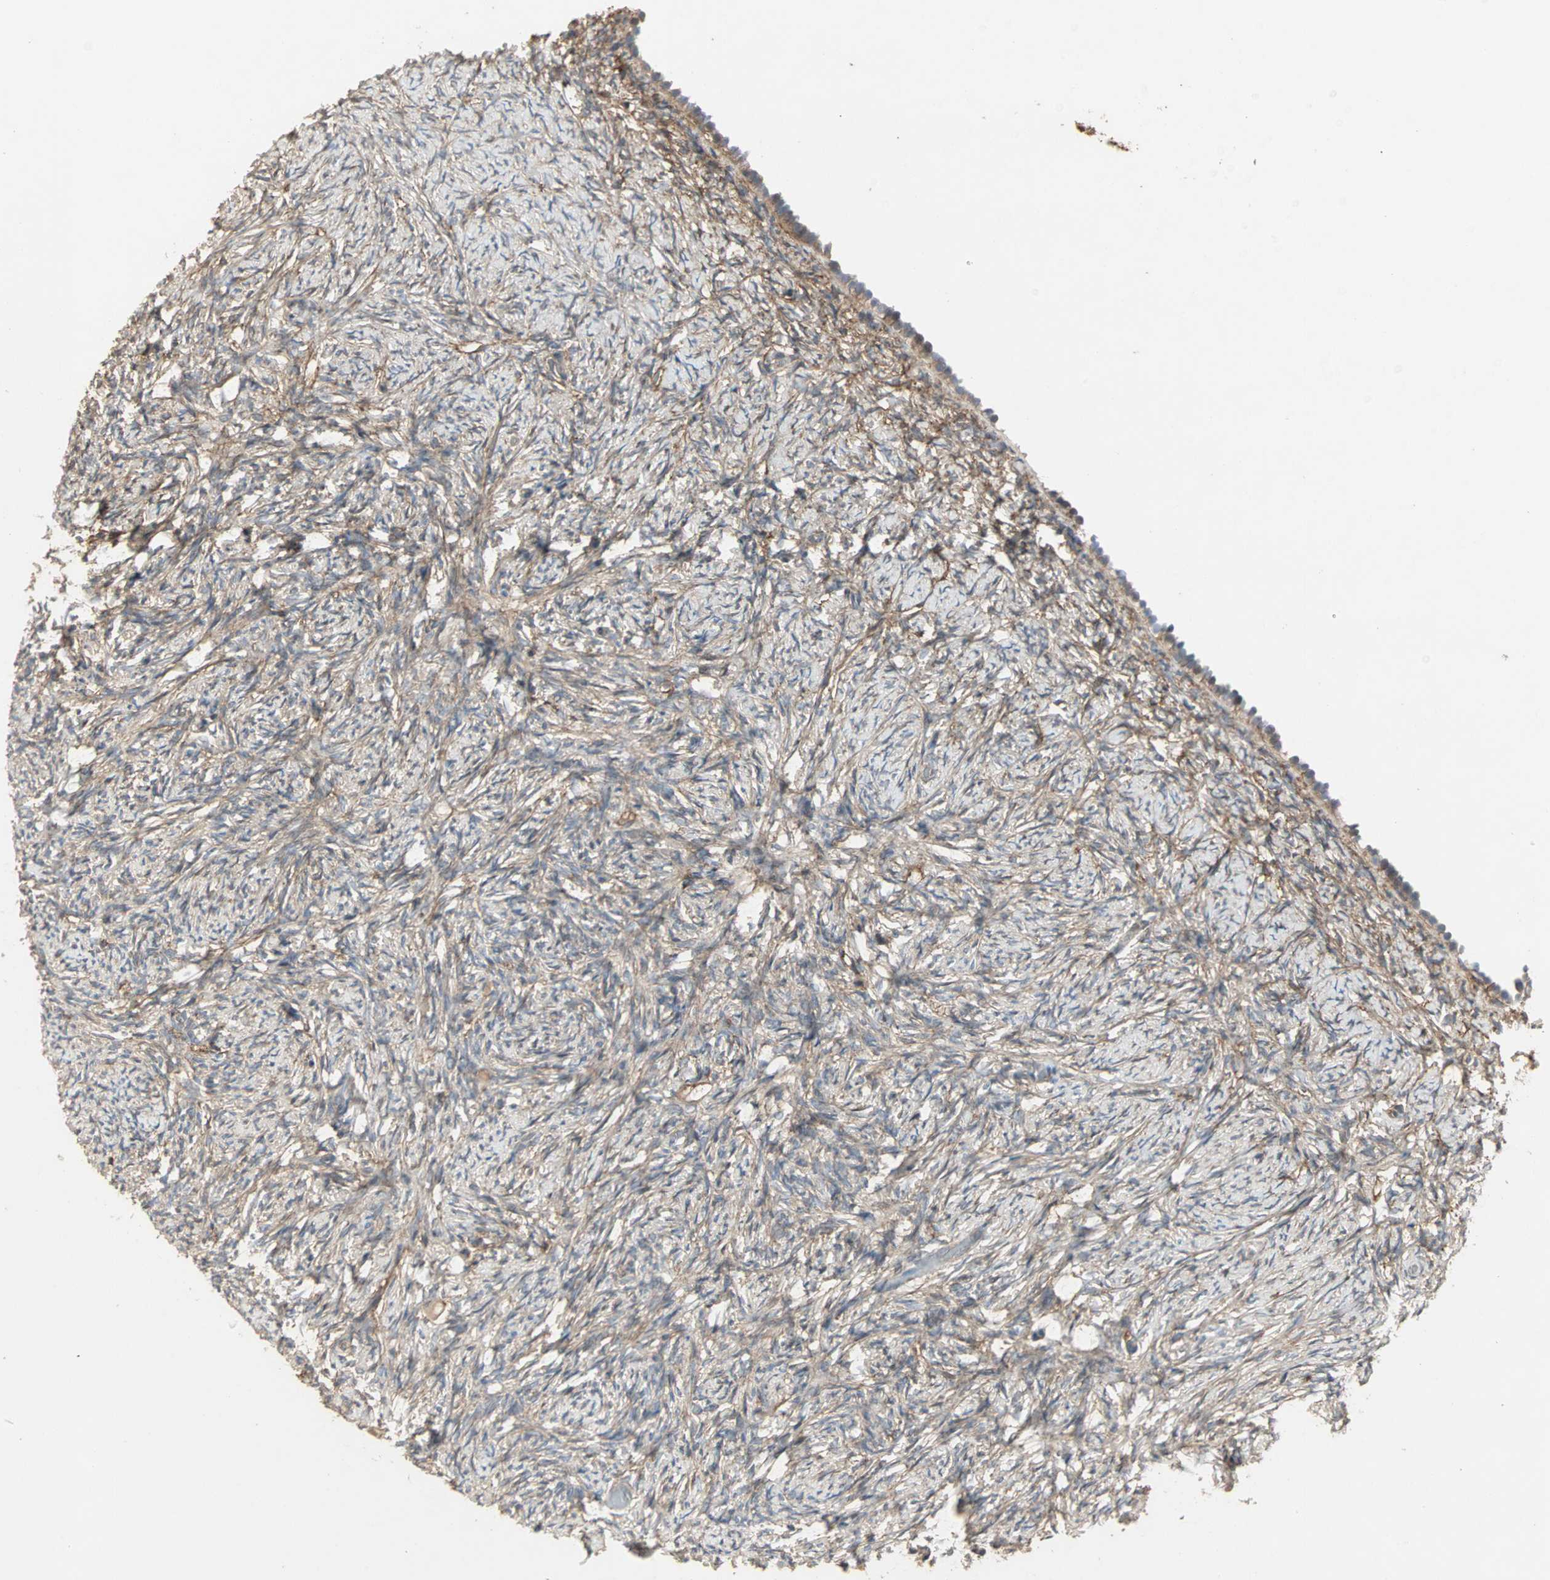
{"staining": {"intensity": "weak", "quantity": ">75%", "location": "cytoplasmic/membranous"}, "tissue": "ovary", "cell_type": "Ovarian stroma cells", "image_type": "normal", "snomed": [{"axis": "morphology", "description": "Normal tissue, NOS"}, {"axis": "topography", "description": "Ovary"}], "caption": "Ovary stained for a protein exhibits weak cytoplasmic/membranous positivity in ovarian stroma cells. The staining was performed using DAB, with brown indicating positive protein expression. Nuclei are stained blue with hematoxylin.", "gene": "GNAI2", "patient": {"sex": "female", "age": 60}}